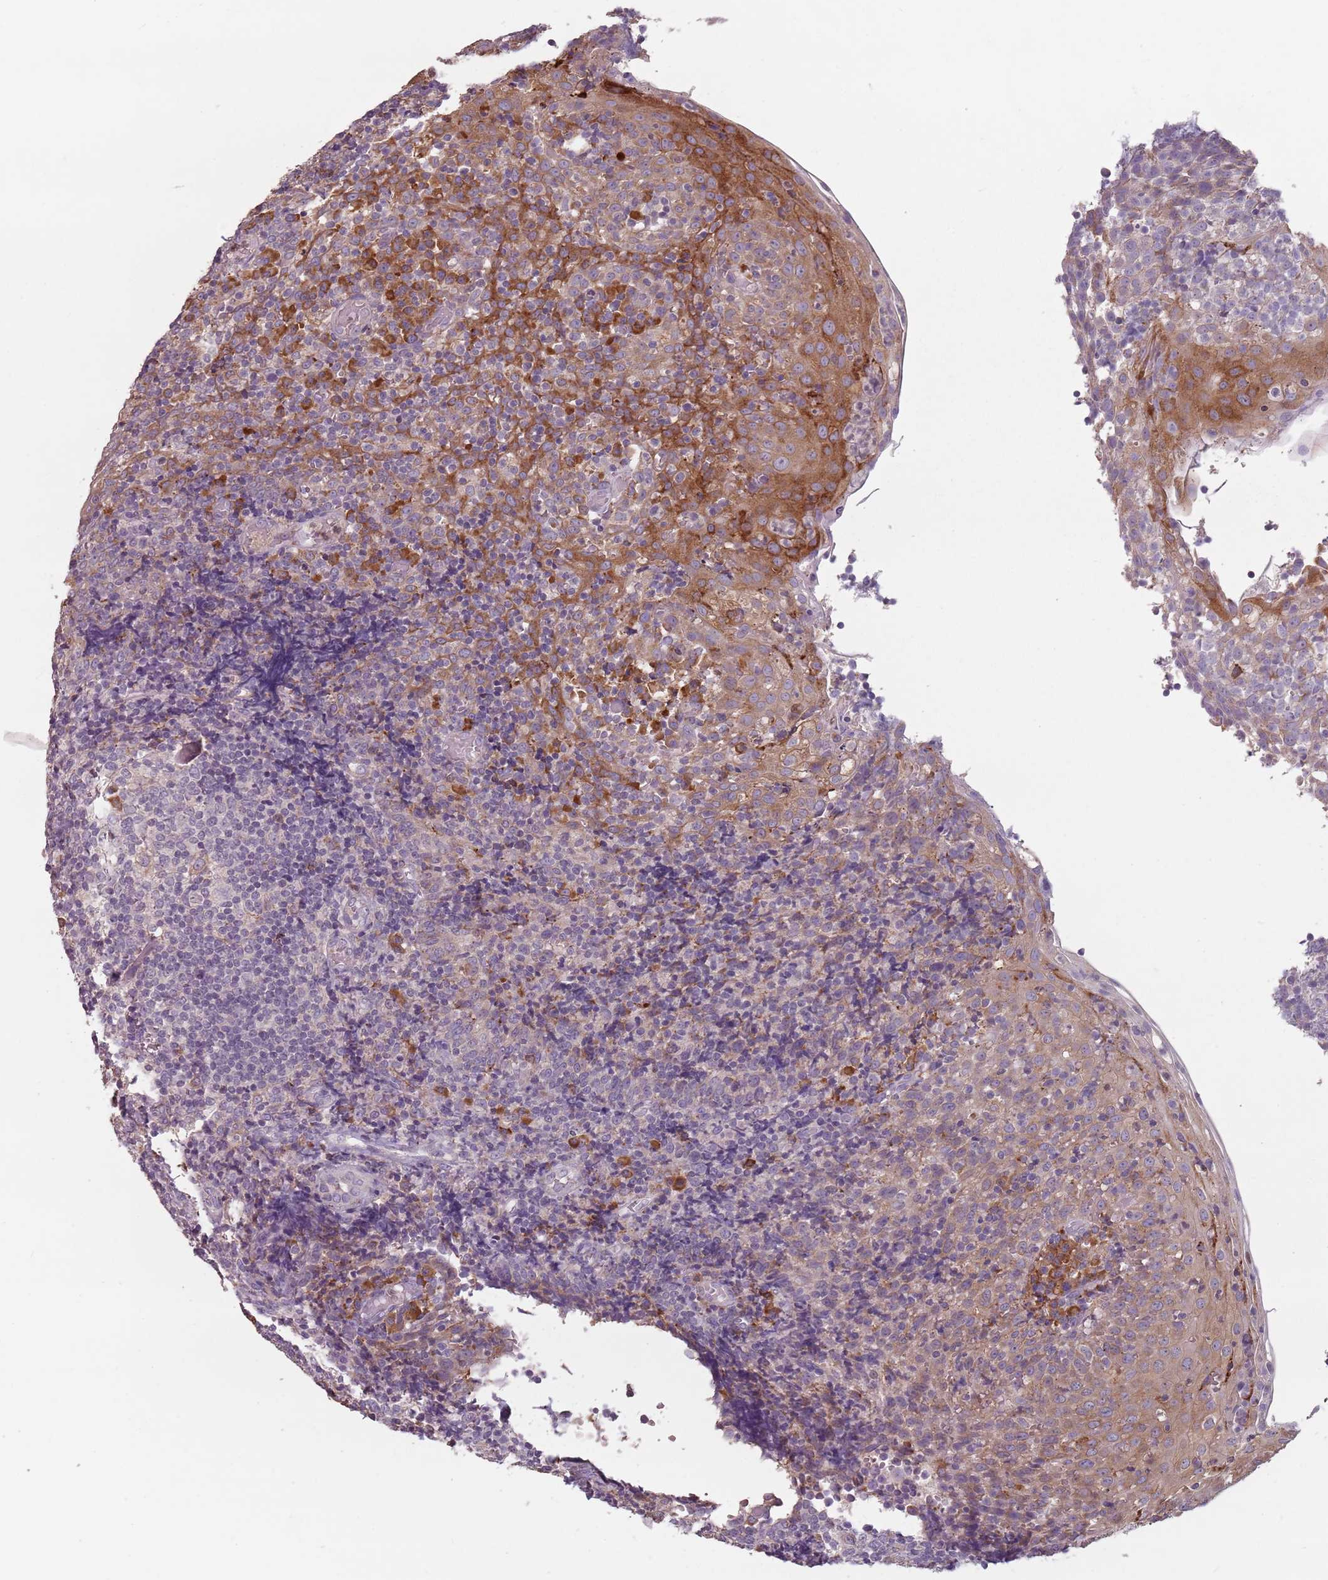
{"staining": {"intensity": "moderate", "quantity": "<25%", "location": "cytoplasmic/membranous"}, "tissue": "tonsil", "cell_type": "Germinal center cells", "image_type": "normal", "snomed": [{"axis": "morphology", "description": "Normal tissue, NOS"}, {"axis": "topography", "description": "Tonsil"}], "caption": "Protein staining of unremarkable tonsil demonstrates moderate cytoplasmic/membranous expression in about <25% of germinal center cells. The protein is shown in brown color, while the nuclei are stained blue.", "gene": "RPS9", "patient": {"sex": "female", "age": 19}}